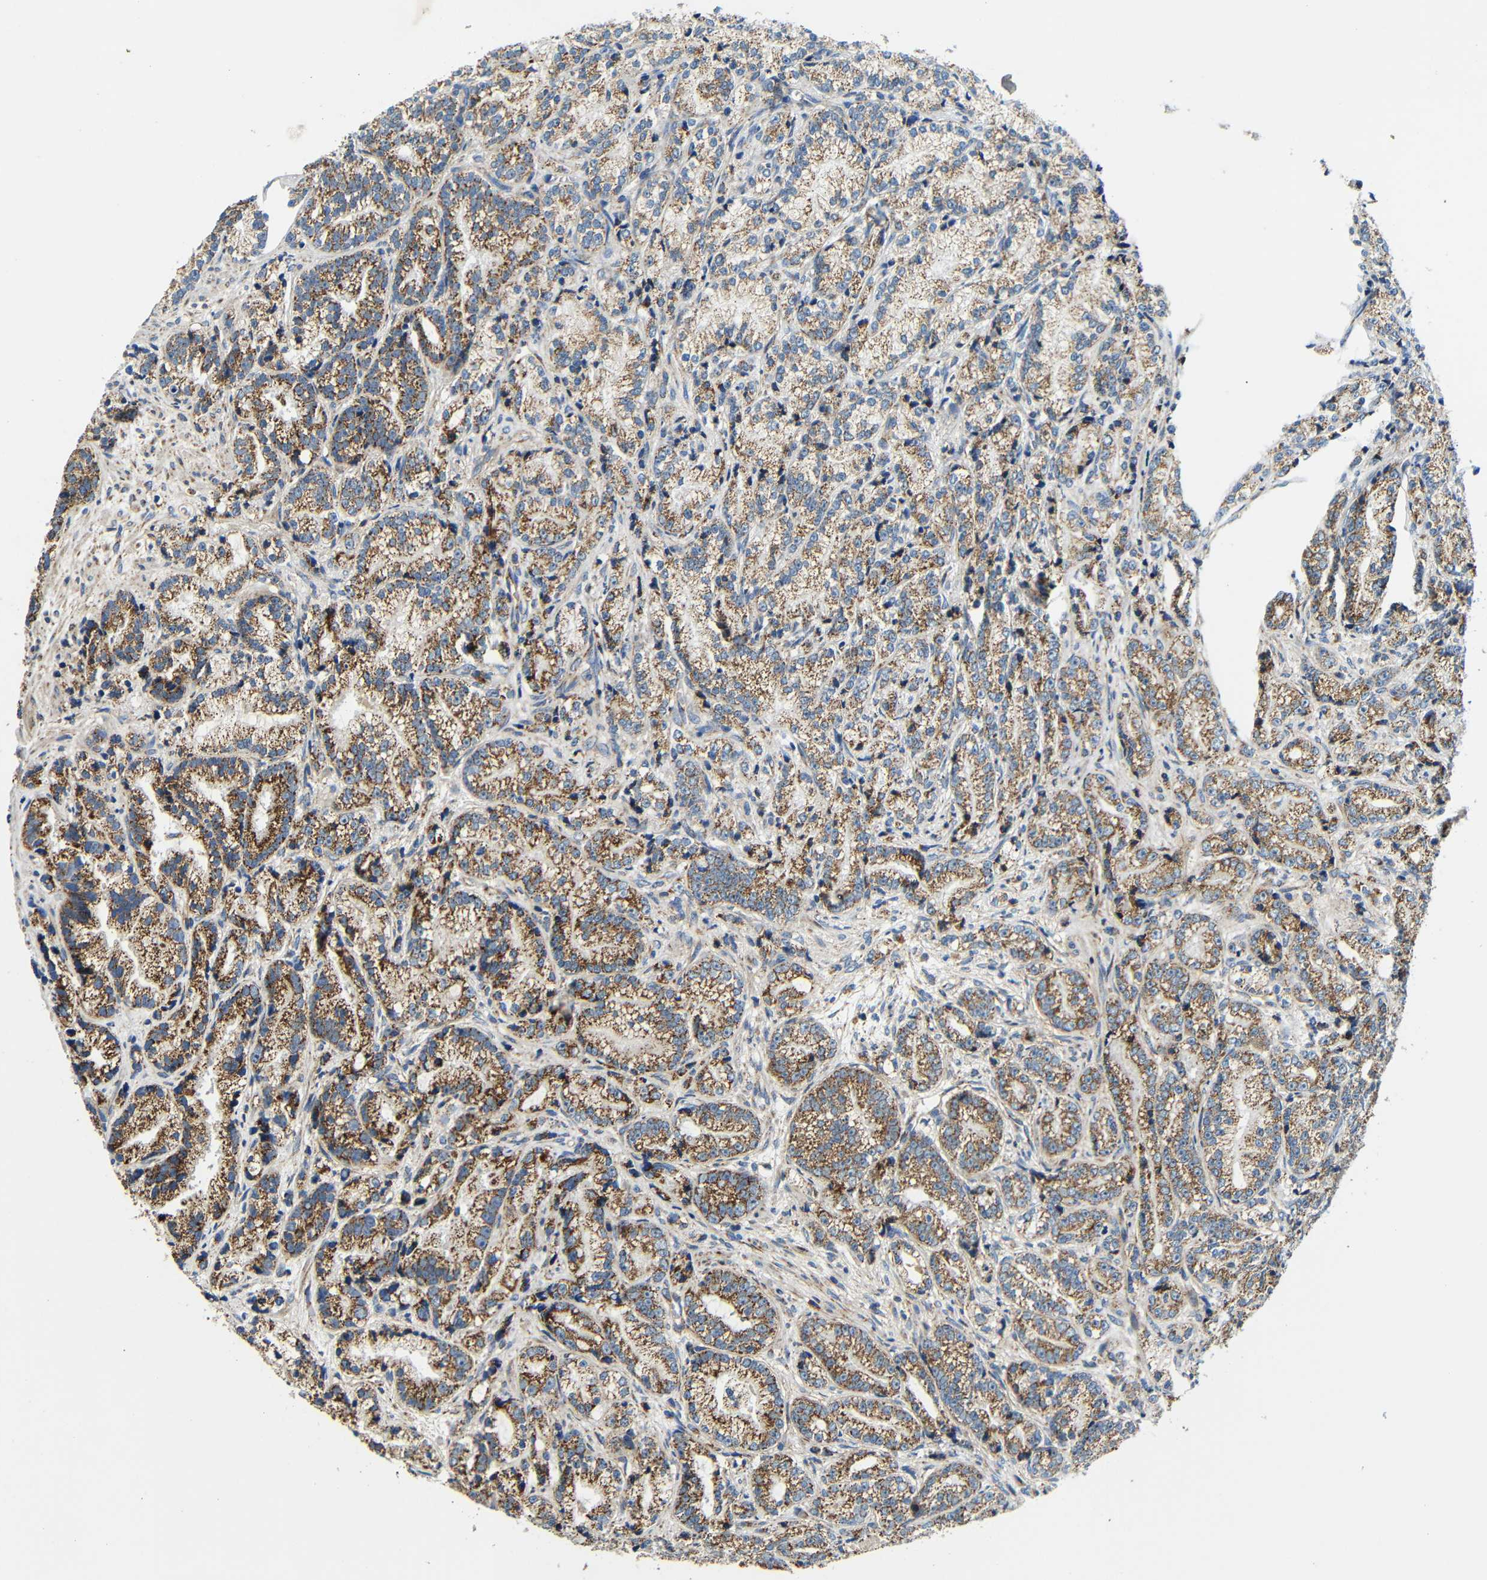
{"staining": {"intensity": "strong", "quantity": "25%-75%", "location": "cytoplasmic/membranous"}, "tissue": "prostate cancer", "cell_type": "Tumor cells", "image_type": "cancer", "snomed": [{"axis": "morphology", "description": "Adenocarcinoma, Medium grade"}, {"axis": "topography", "description": "Prostate"}], "caption": "Human medium-grade adenocarcinoma (prostate) stained with a brown dye exhibits strong cytoplasmic/membranous positive staining in about 25%-75% of tumor cells.", "gene": "GALNT18", "patient": {"sex": "male", "age": 65}}